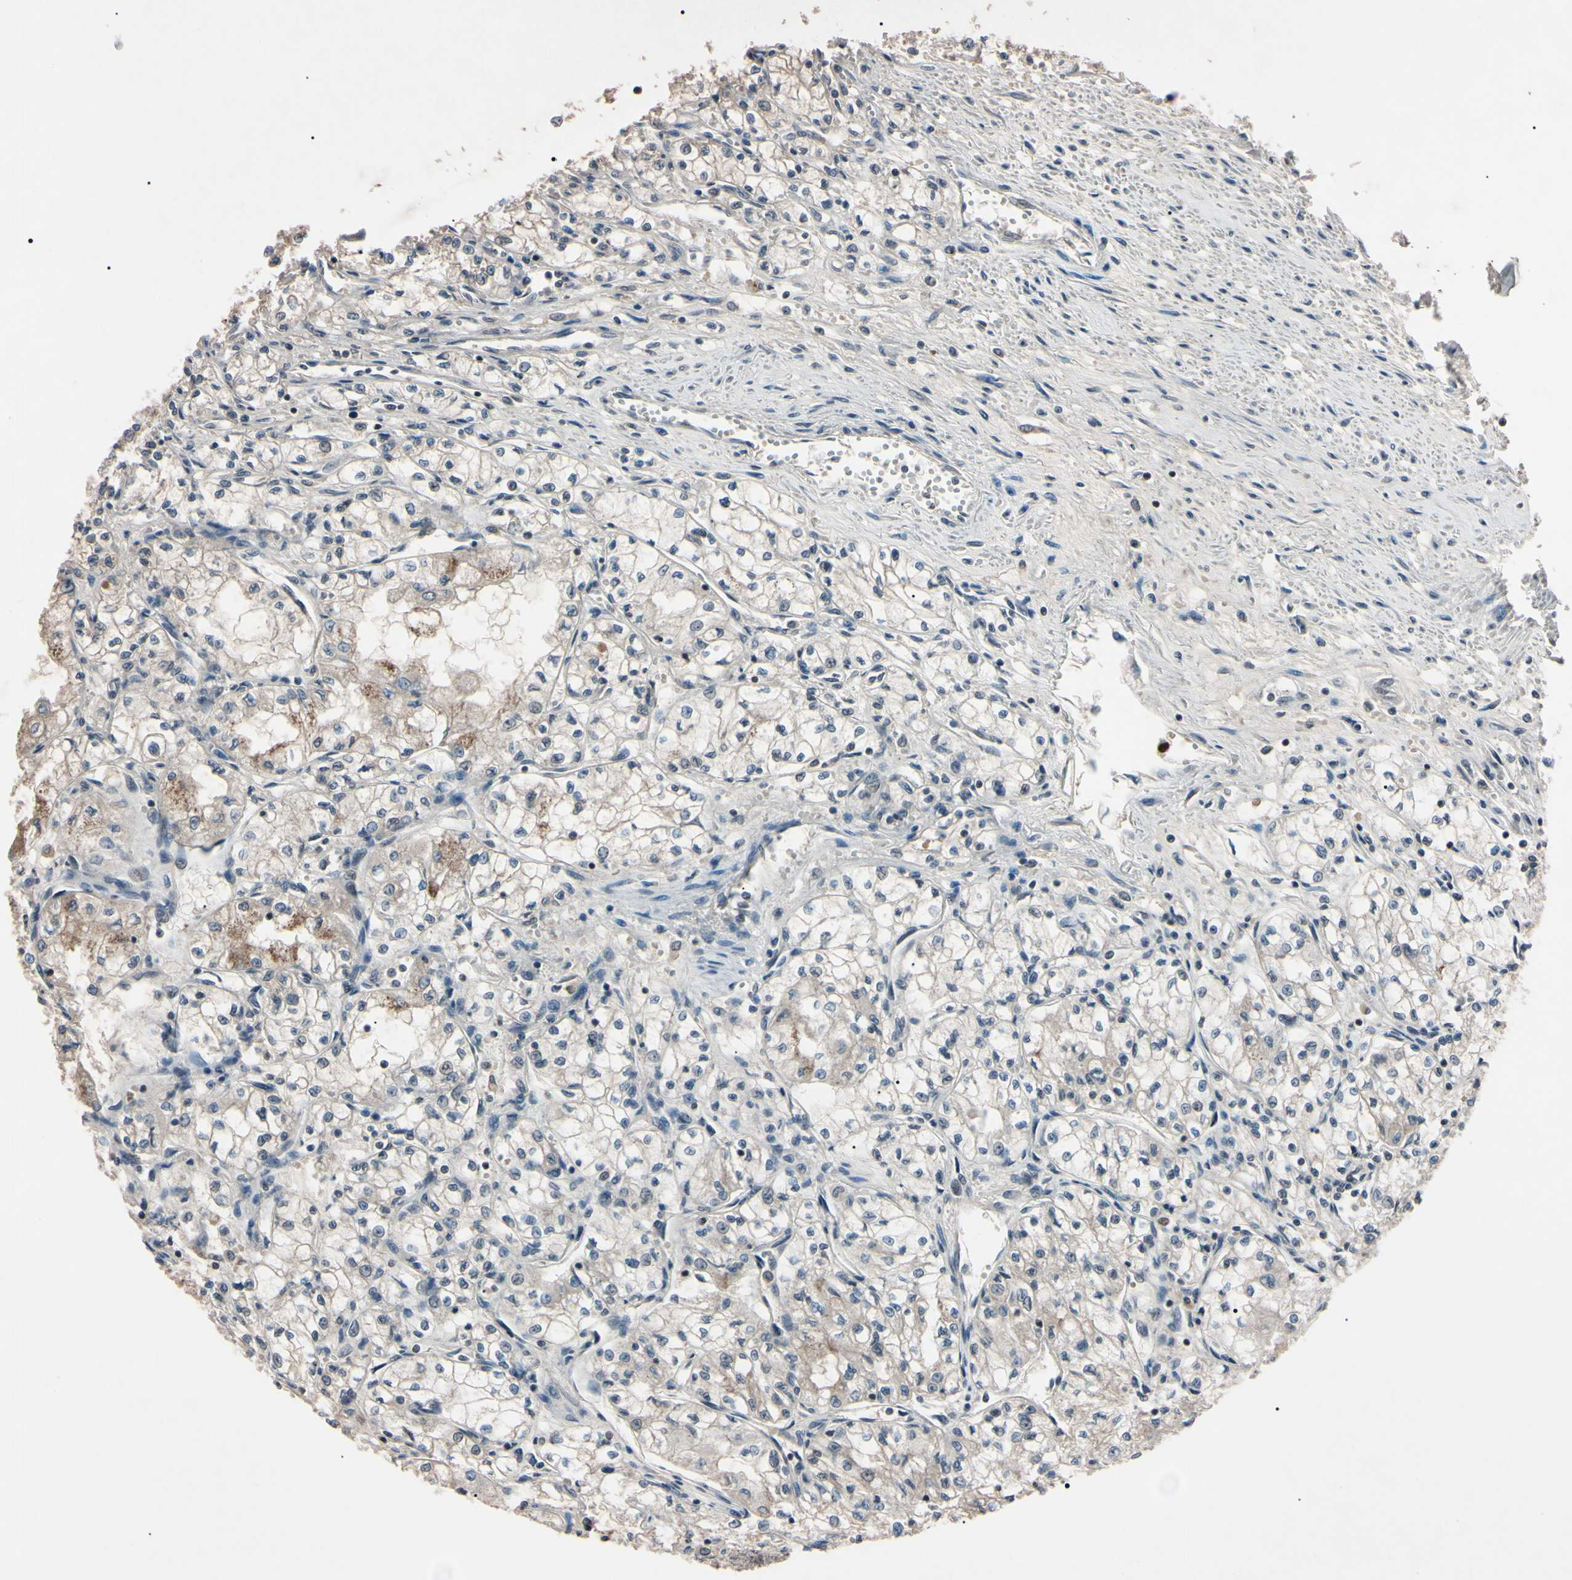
{"staining": {"intensity": "negative", "quantity": "none", "location": "none"}, "tissue": "renal cancer", "cell_type": "Tumor cells", "image_type": "cancer", "snomed": [{"axis": "morphology", "description": "Normal tissue, NOS"}, {"axis": "morphology", "description": "Adenocarcinoma, NOS"}, {"axis": "topography", "description": "Kidney"}], "caption": "Immunohistochemistry (IHC) micrograph of human renal cancer stained for a protein (brown), which demonstrates no staining in tumor cells.", "gene": "YY1", "patient": {"sex": "male", "age": 59}}